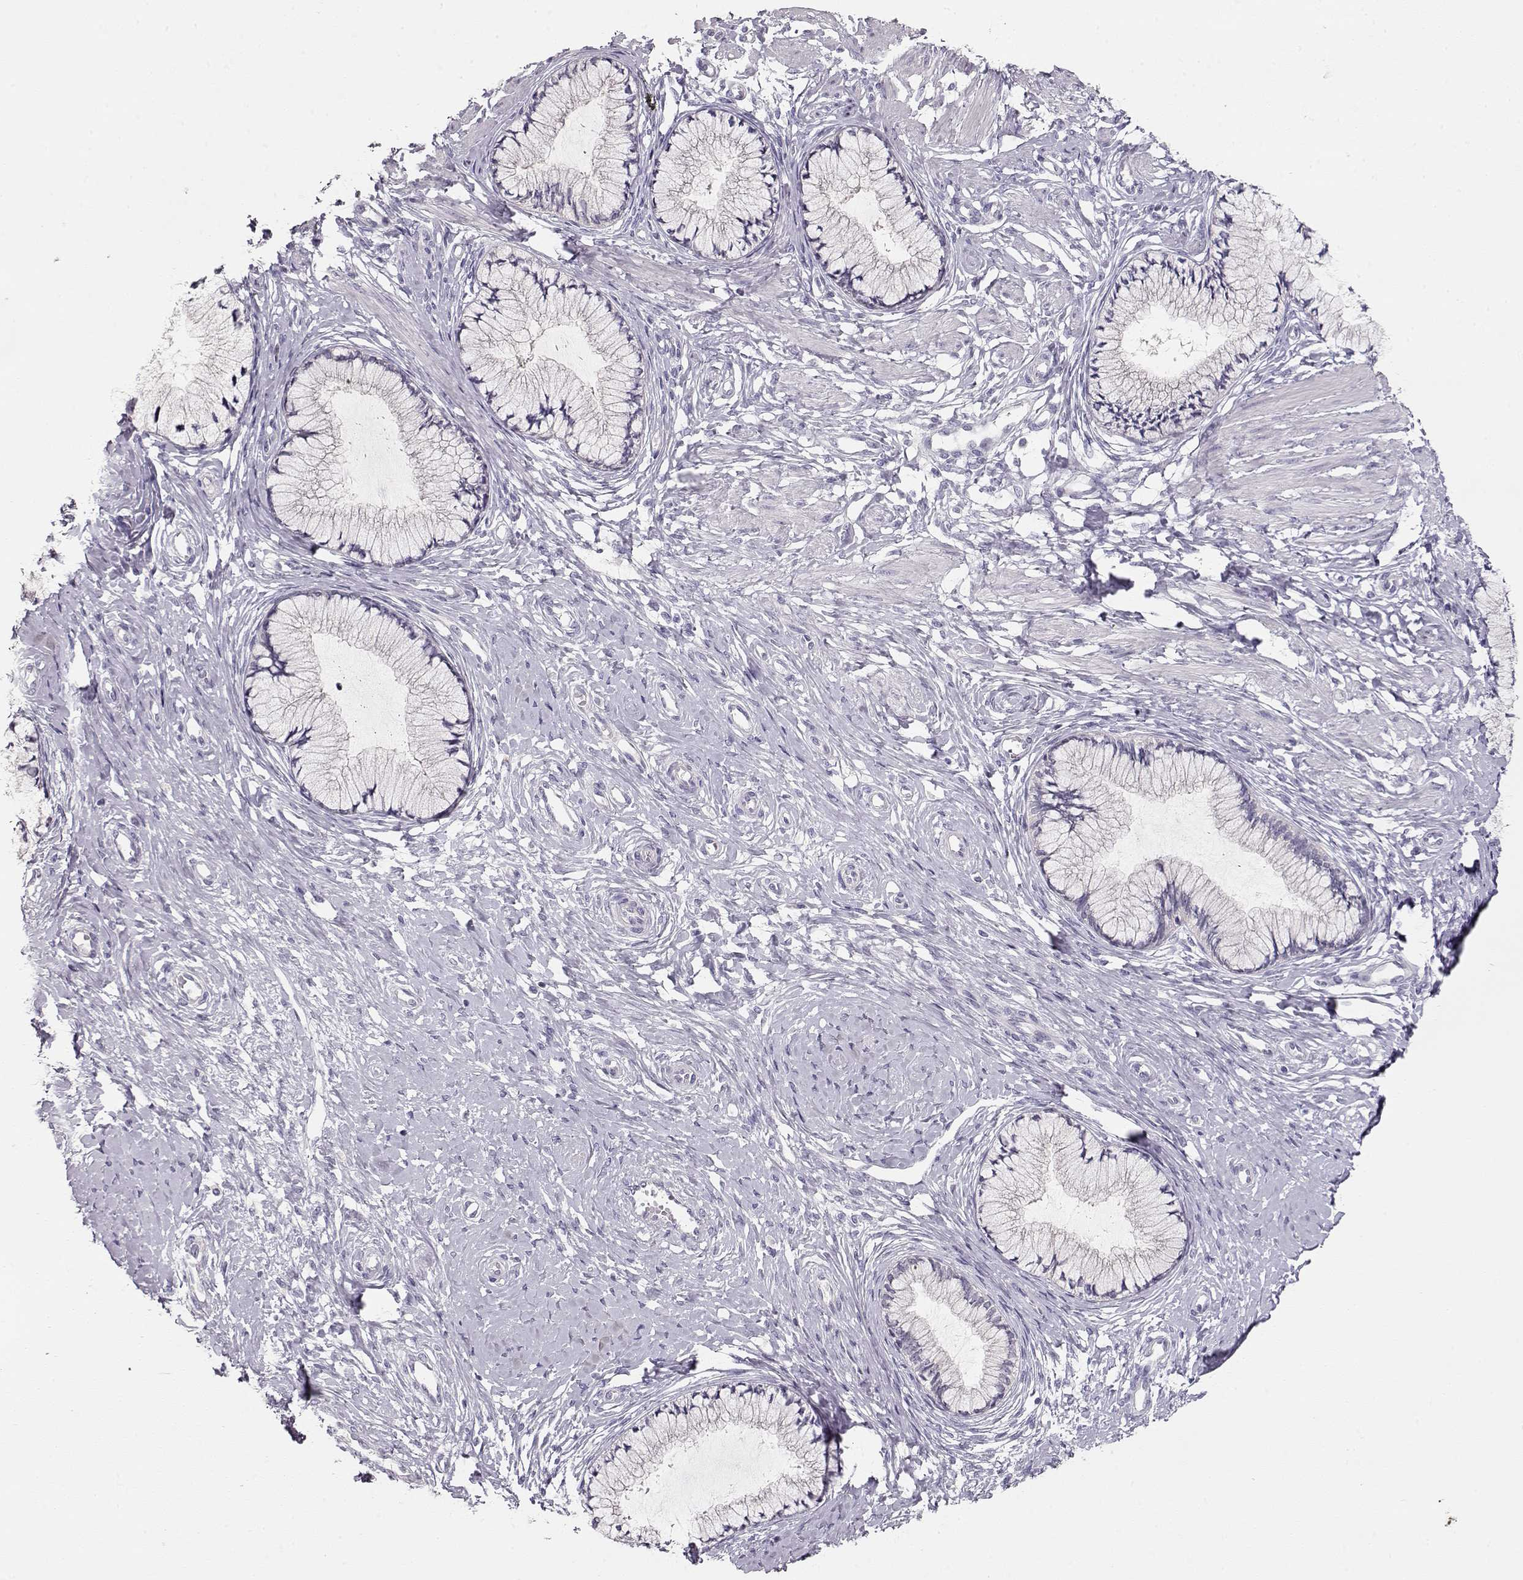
{"staining": {"intensity": "negative", "quantity": "none", "location": "none"}, "tissue": "cervix", "cell_type": "Glandular cells", "image_type": "normal", "snomed": [{"axis": "morphology", "description": "Normal tissue, NOS"}, {"axis": "topography", "description": "Cervix"}], "caption": "An immunohistochemistry (IHC) photomicrograph of normal cervix is shown. There is no staining in glandular cells of cervix.", "gene": "GLIPR1L2", "patient": {"sex": "female", "age": 37}}